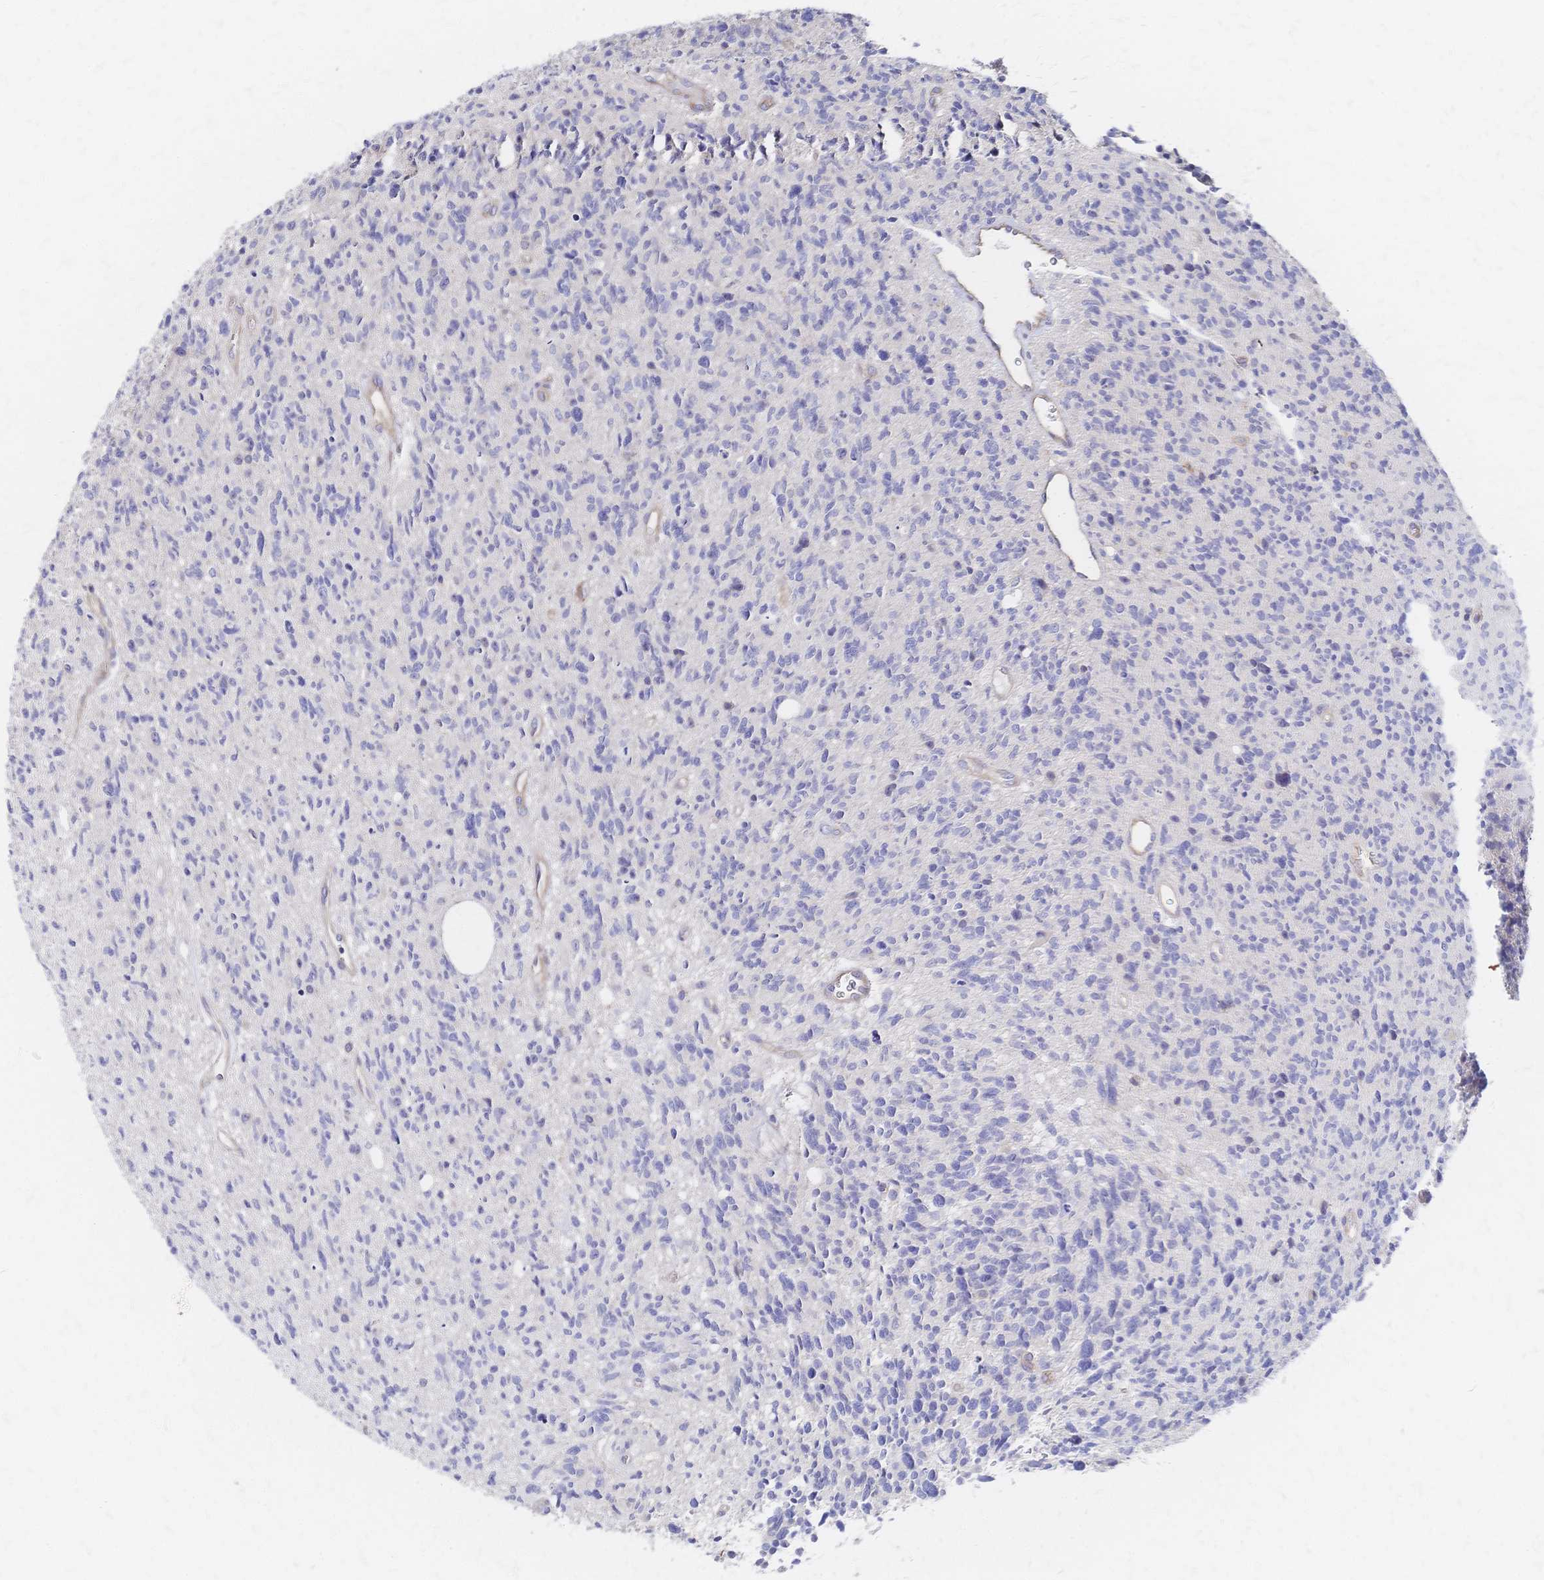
{"staining": {"intensity": "negative", "quantity": "none", "location": "none"}, "tissue": "glioma", "cell_type": "Tumor cells", "image_type": "cancer", "snomed": [{"axis": "morphology", "description": "Glioma, malignant, High grade"}, {"axis": "topography", "description": "Brain"}], "caption": "DAB (3,3'-diaminobenzidine) immunohistochemical staining of glioma shows no significant positivity in tumor cells.", "gene": "SLC5A1", "patient": {"sex": "male", "age": 29}}